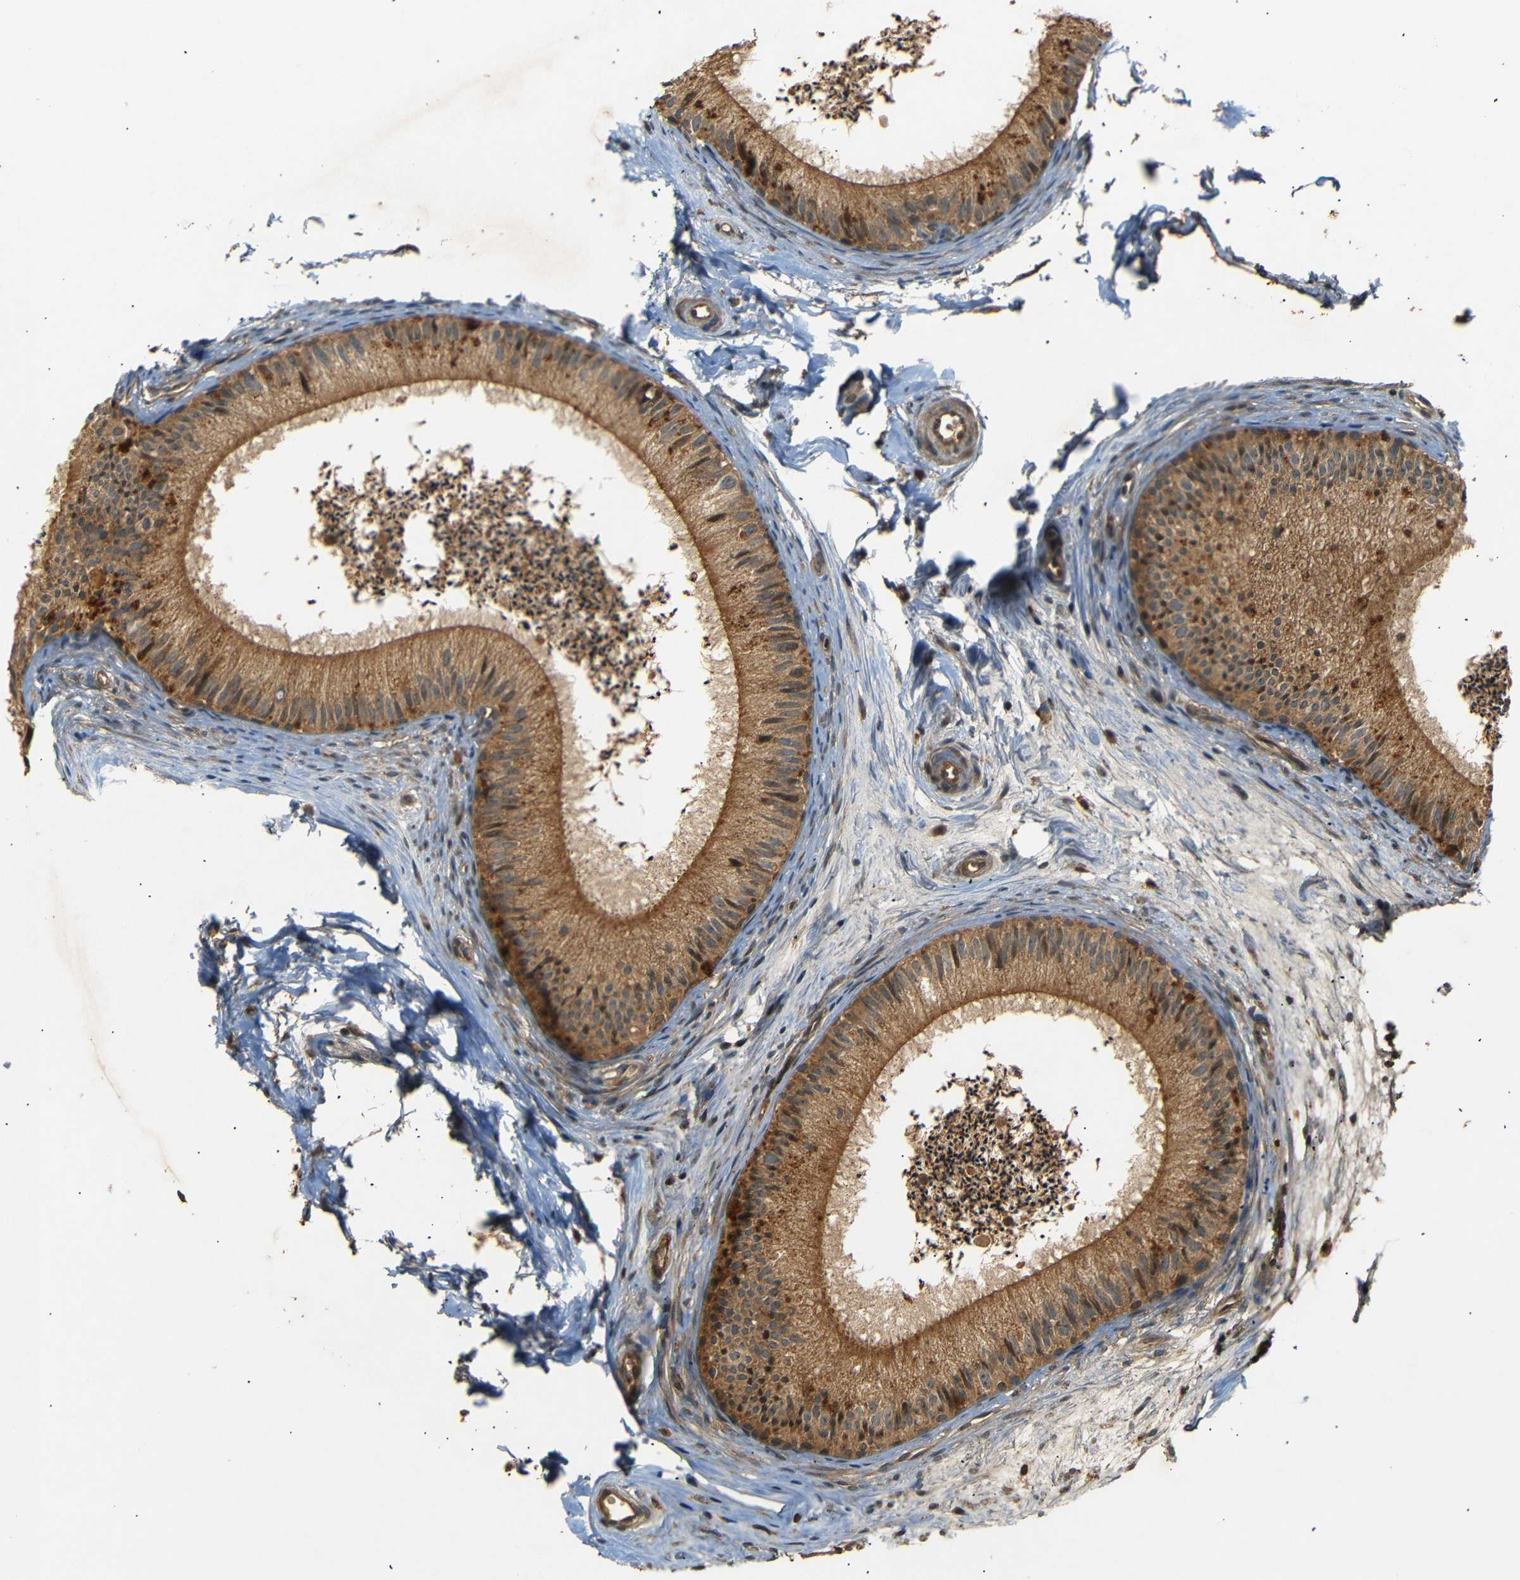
{"staining": {"intensity": "moderate", "quantity": ">75%", "location": "cytoplasmic/membranous"}, "tissue": "epididymis", "cell_type": "Glandular cells", "image_type": "normal", "snomed": [{"axis": "morphology", "description": "Normal tissue, NOS"}, {"axis": "topography", "description": "Epididymis"}], "caption": "Unremarkable epididymis shows moderate cytoplasmic/membranous staining in about >75% of glandular cells, visualized by immunohistochemistry.", "gene": "TANK", "patient": {"sex": "male", "age": 56}}